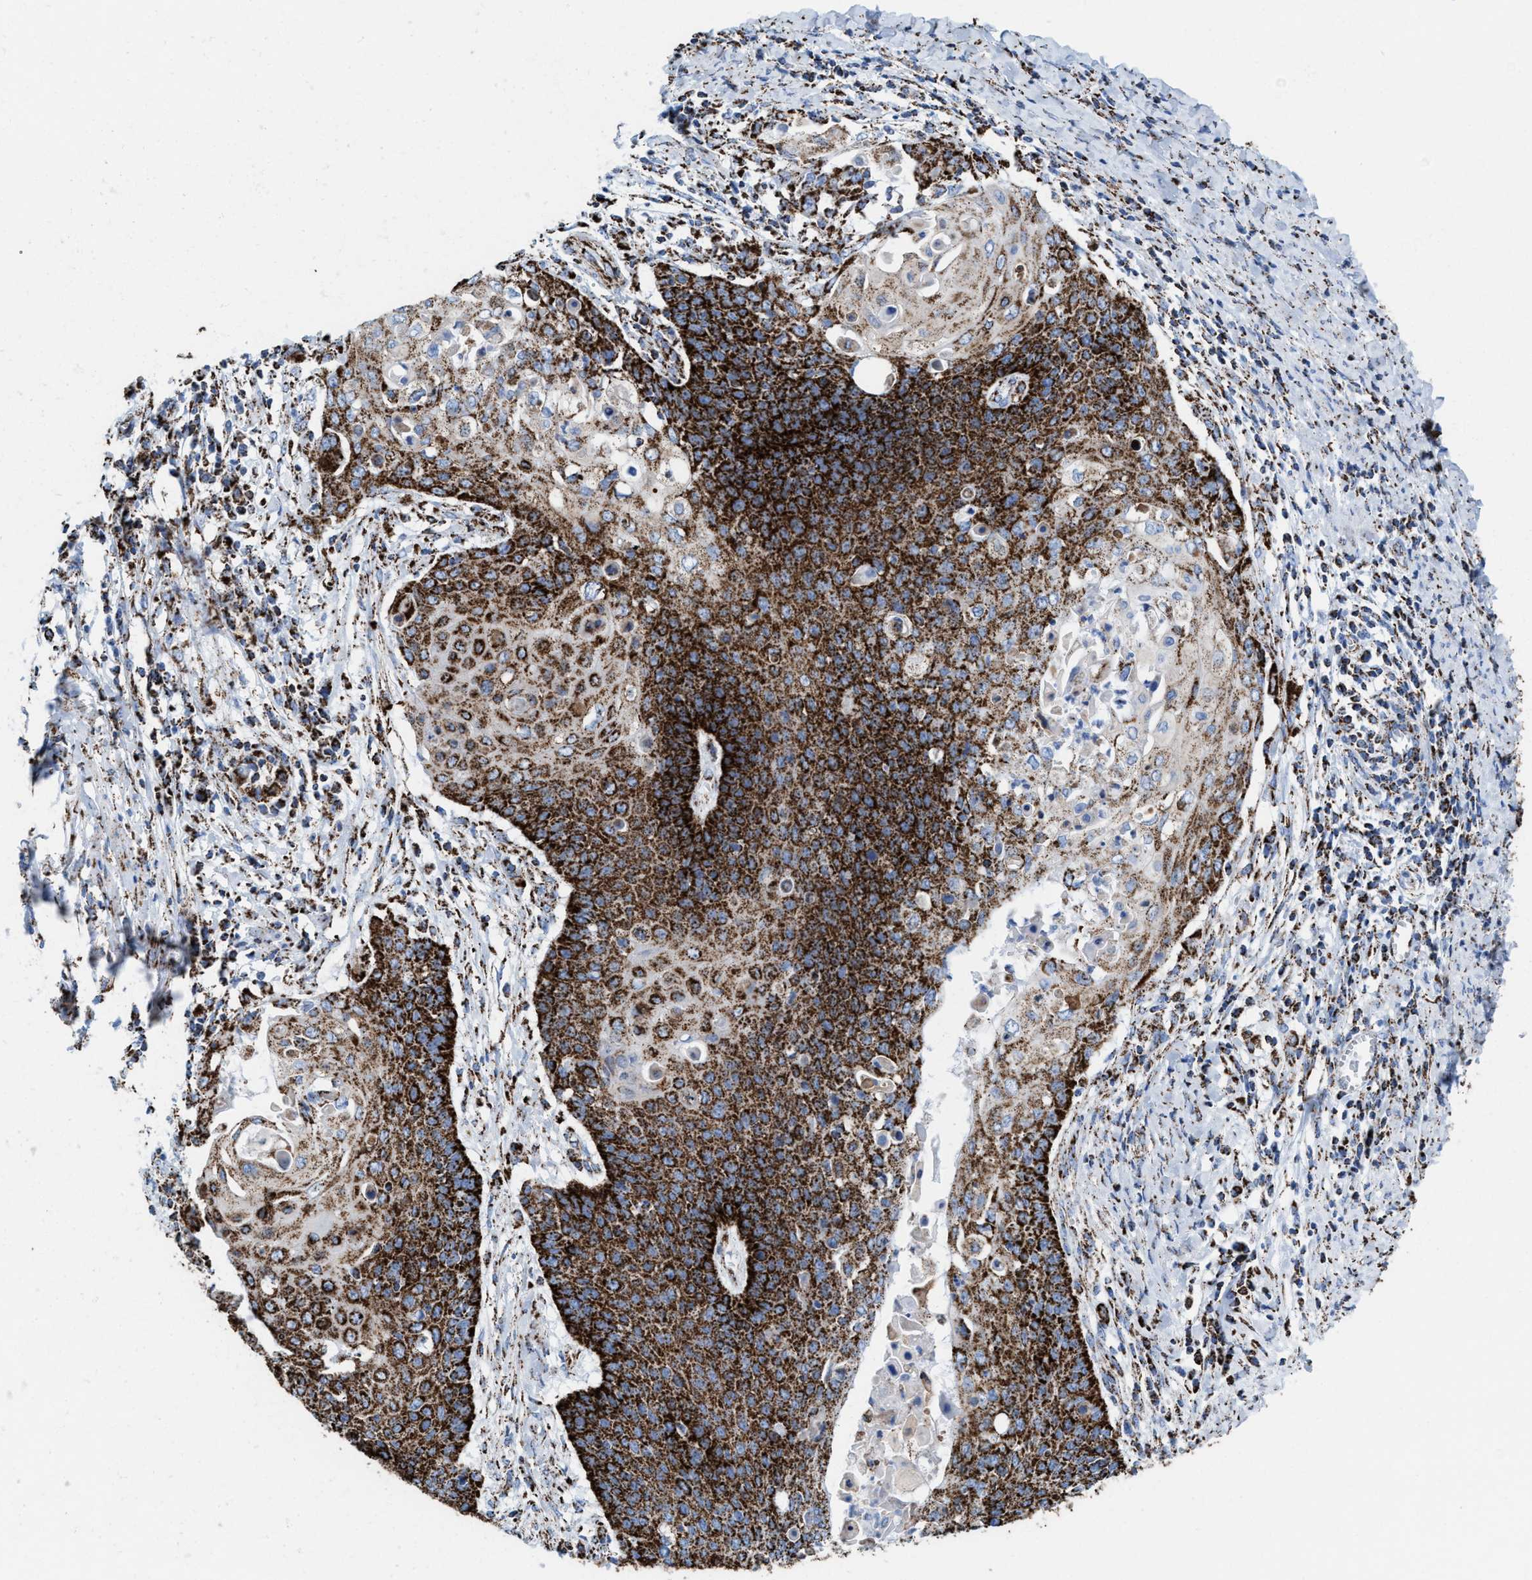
{"staining": {"intensity": "strong", "quantity": ">75%", "location": "cytoplasmic/membranous"}, "tissue": "cervical cancer", "cell_type": "Tumor cells", "image_type": "cancer", "snomed": [{"axis": "morphology", "description": "Squamous cell carcinoma, NOS"}, {"axis": "topography", "description": "Cervix"}], "caption": "DAB immunohistochemical staining of cervical cancer shows strong cytoplasmic/membranous protein expression in about >75% of tumor cells. (brown staining indicates protein expression, while blue staining denotes nuclei).", "gene": "ECHS1", "patient": {"sex": "female", "age": 39}}